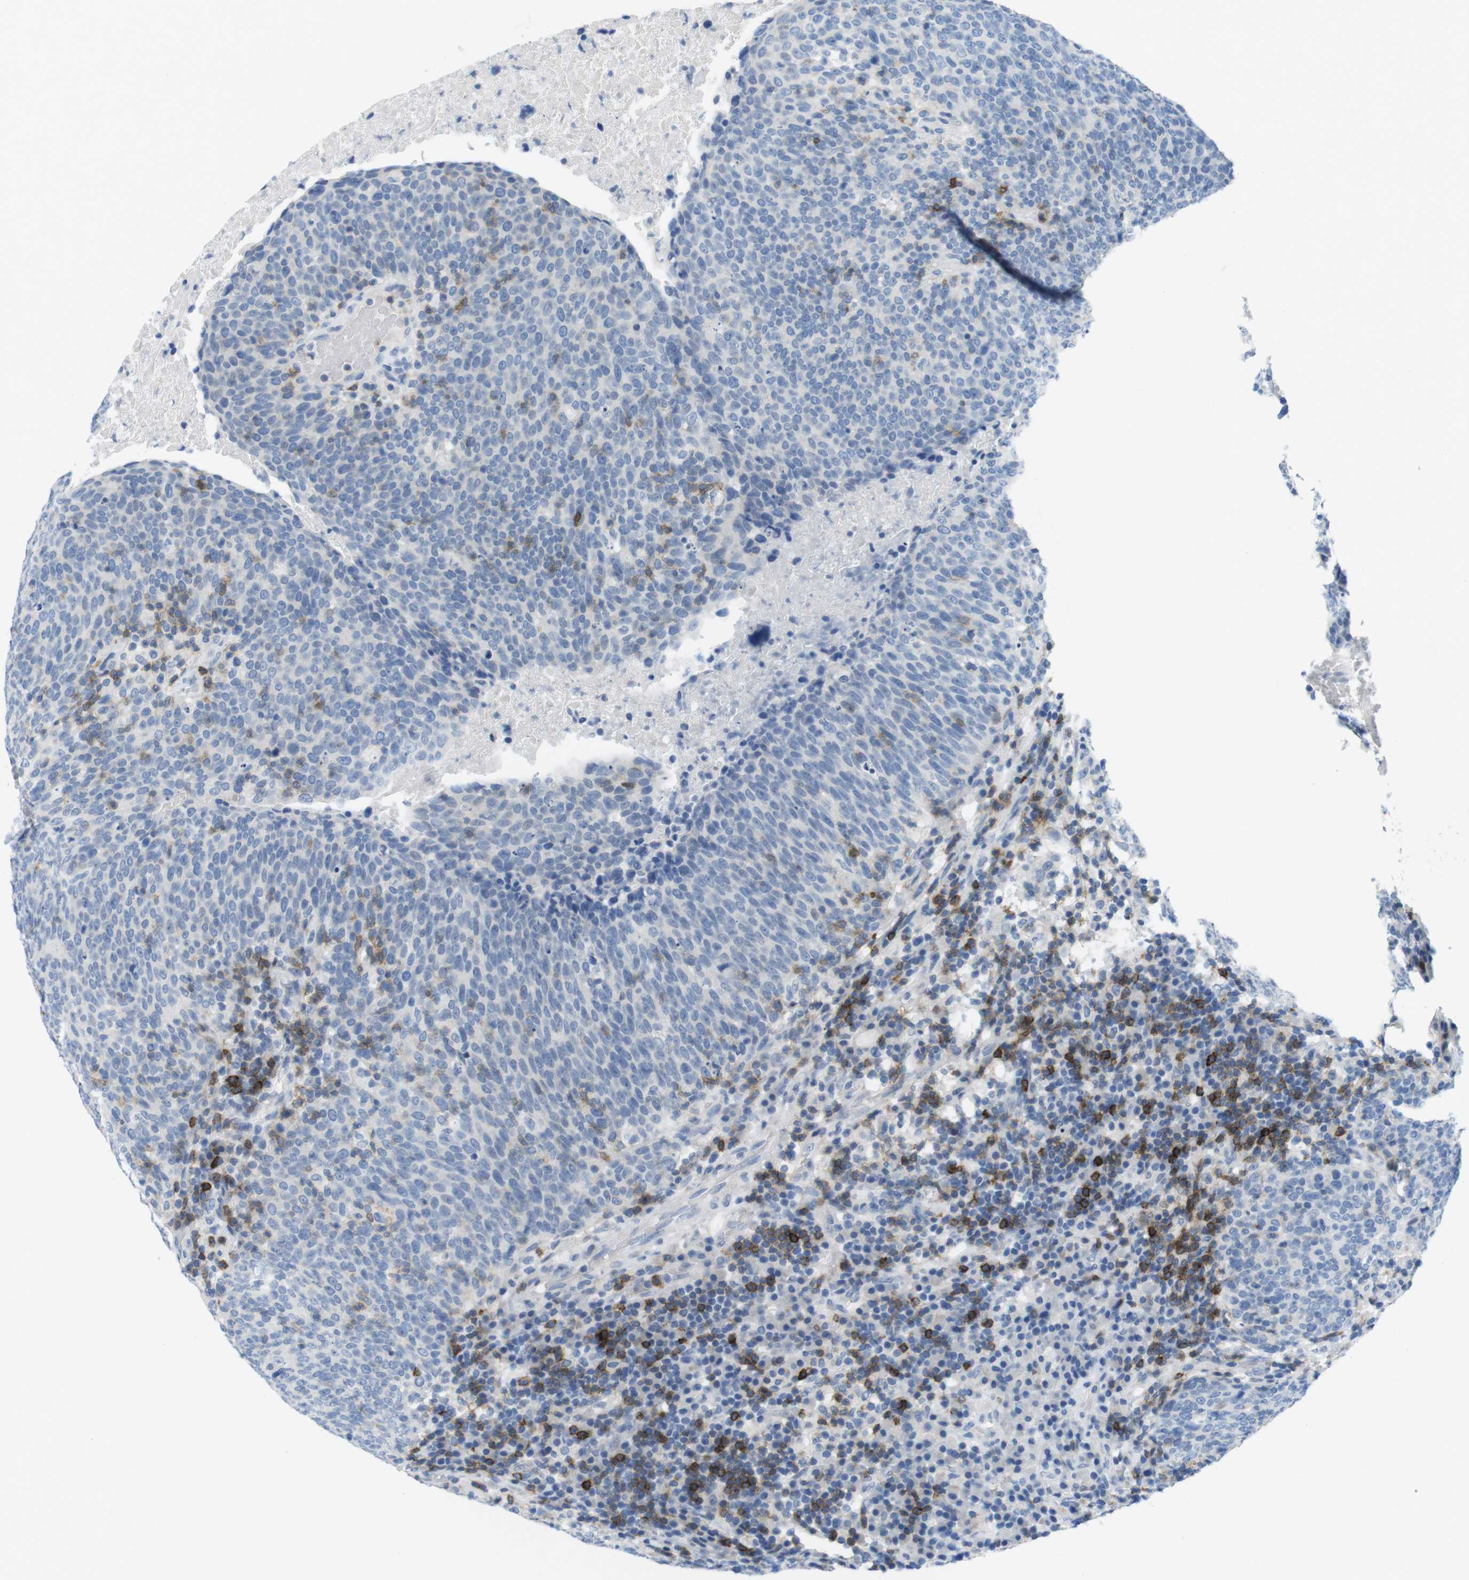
{"staining": {"intensity": "negative", "quantity": "none", "location": "none"}, "tissue": "head and neck cancer", "cell_type": "Tumor cells", "image_type": "cancer", "snomed": [{"axis": "morphology", "description": "Squamous cell carcinoma, NOS"}, {"axis": "morphology", "description": "Squamous cell carcinoma, metastatic, NOS"}, {"axis": "topography", "description": "Lymph node"}, {"axis": "topography", "description": "Head-Neck"}], "caption": "Protein analysis of head and neck cancer (metastatic squamous cell carcinoma) shows no significant positivity in tumor cells.", "gene": "CD5", "patient": {"sex": "male", "age": 62}}